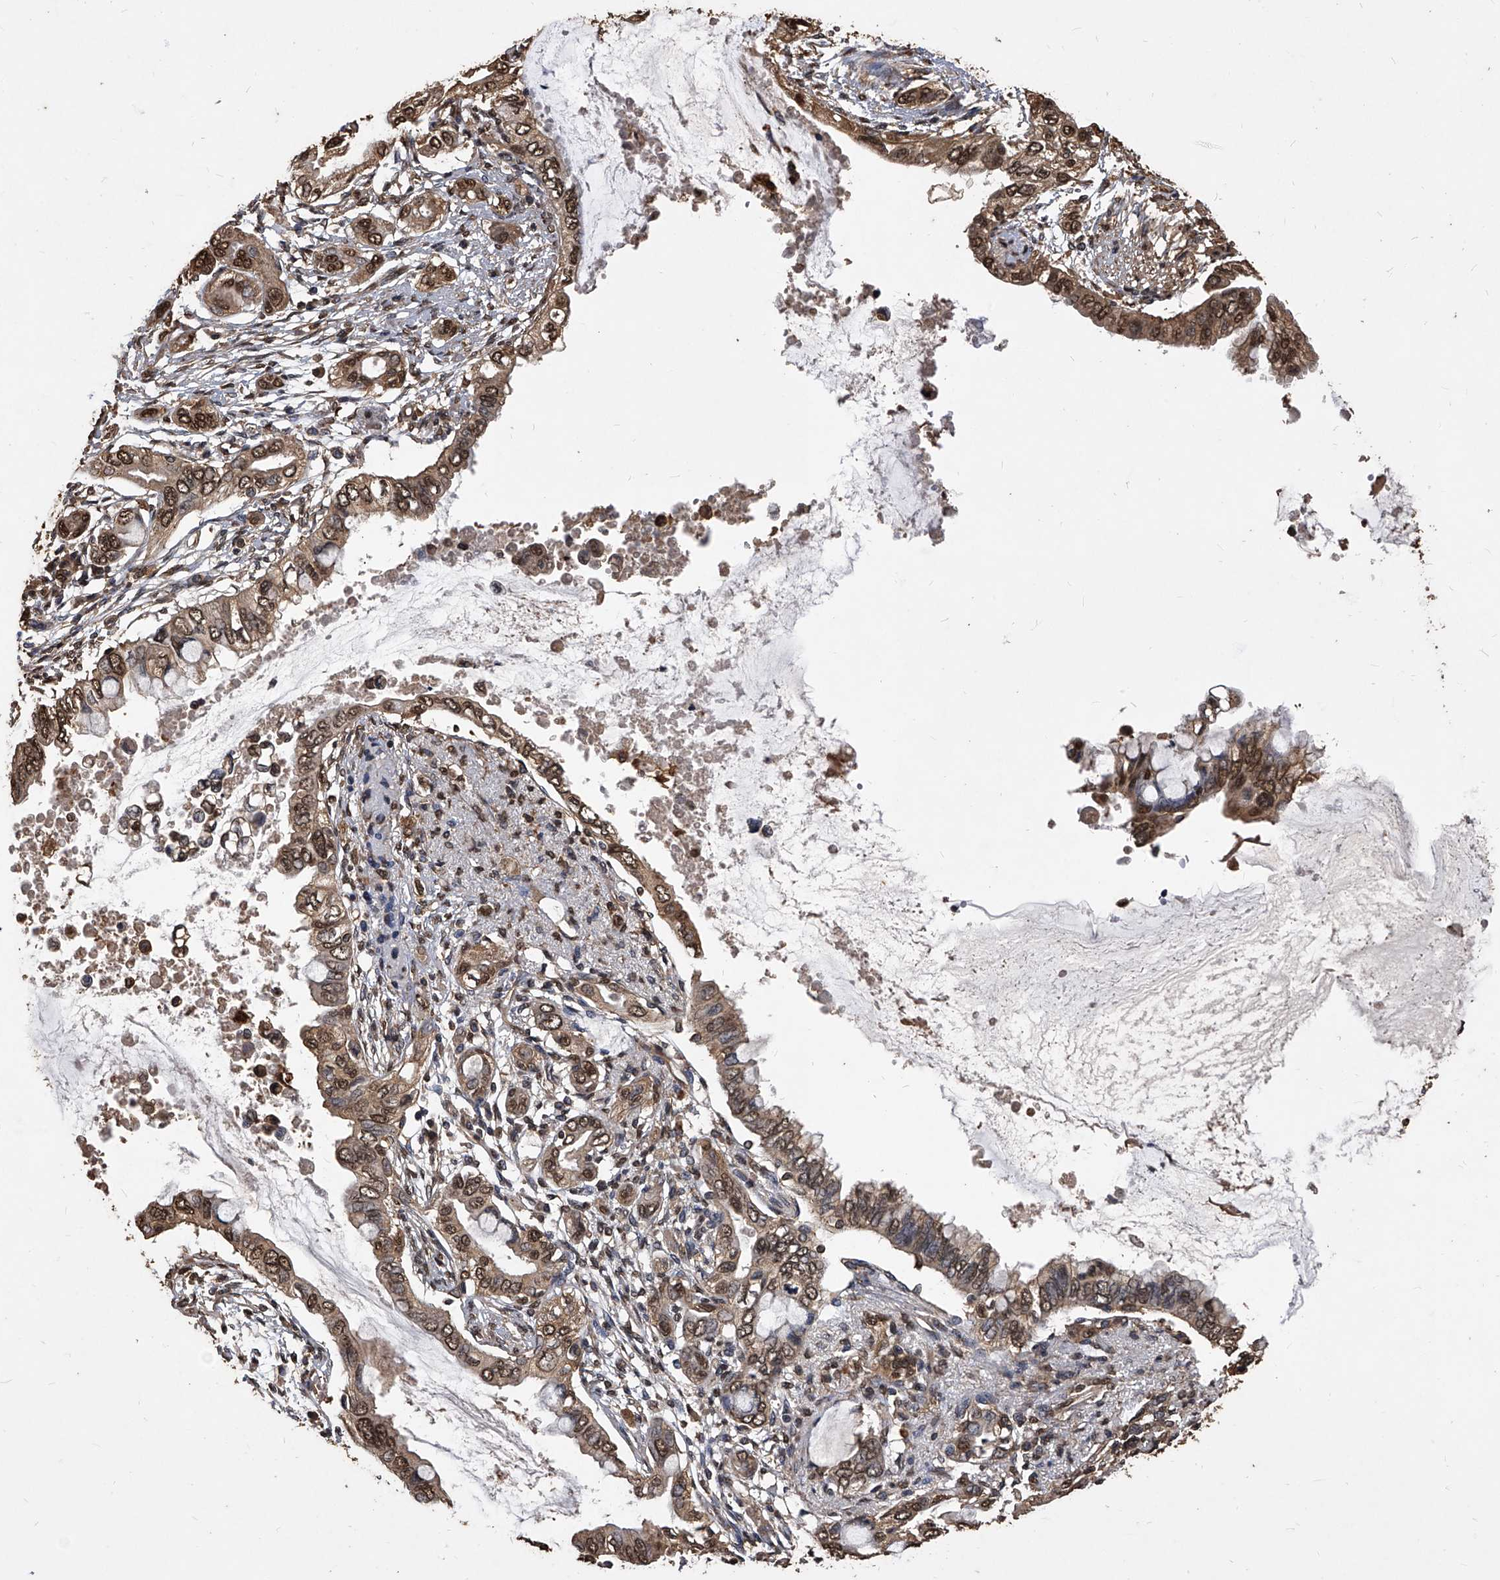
{"staining": {"intensity": "strong", "quantity": ">75%", "location": "cytoplasmic/membranous"}, "tissue": "pancreatic cancer", "cell_type": "Tumor cells", "image_type": "cancer", "snomed": [{"axis": "morphology", "description": "Adenocarcinoma, NOS"}, {"axis": "topography", "description": "Pancreas"}], "caption": "A high amount of strong cytoplasmic/membranous positivity is seen in approximately >75% of tumor cells in pancreatic adenocarcinoma tissue.", "gene": "FBXL4", "patient": {"sex": "female", "age": 60}}